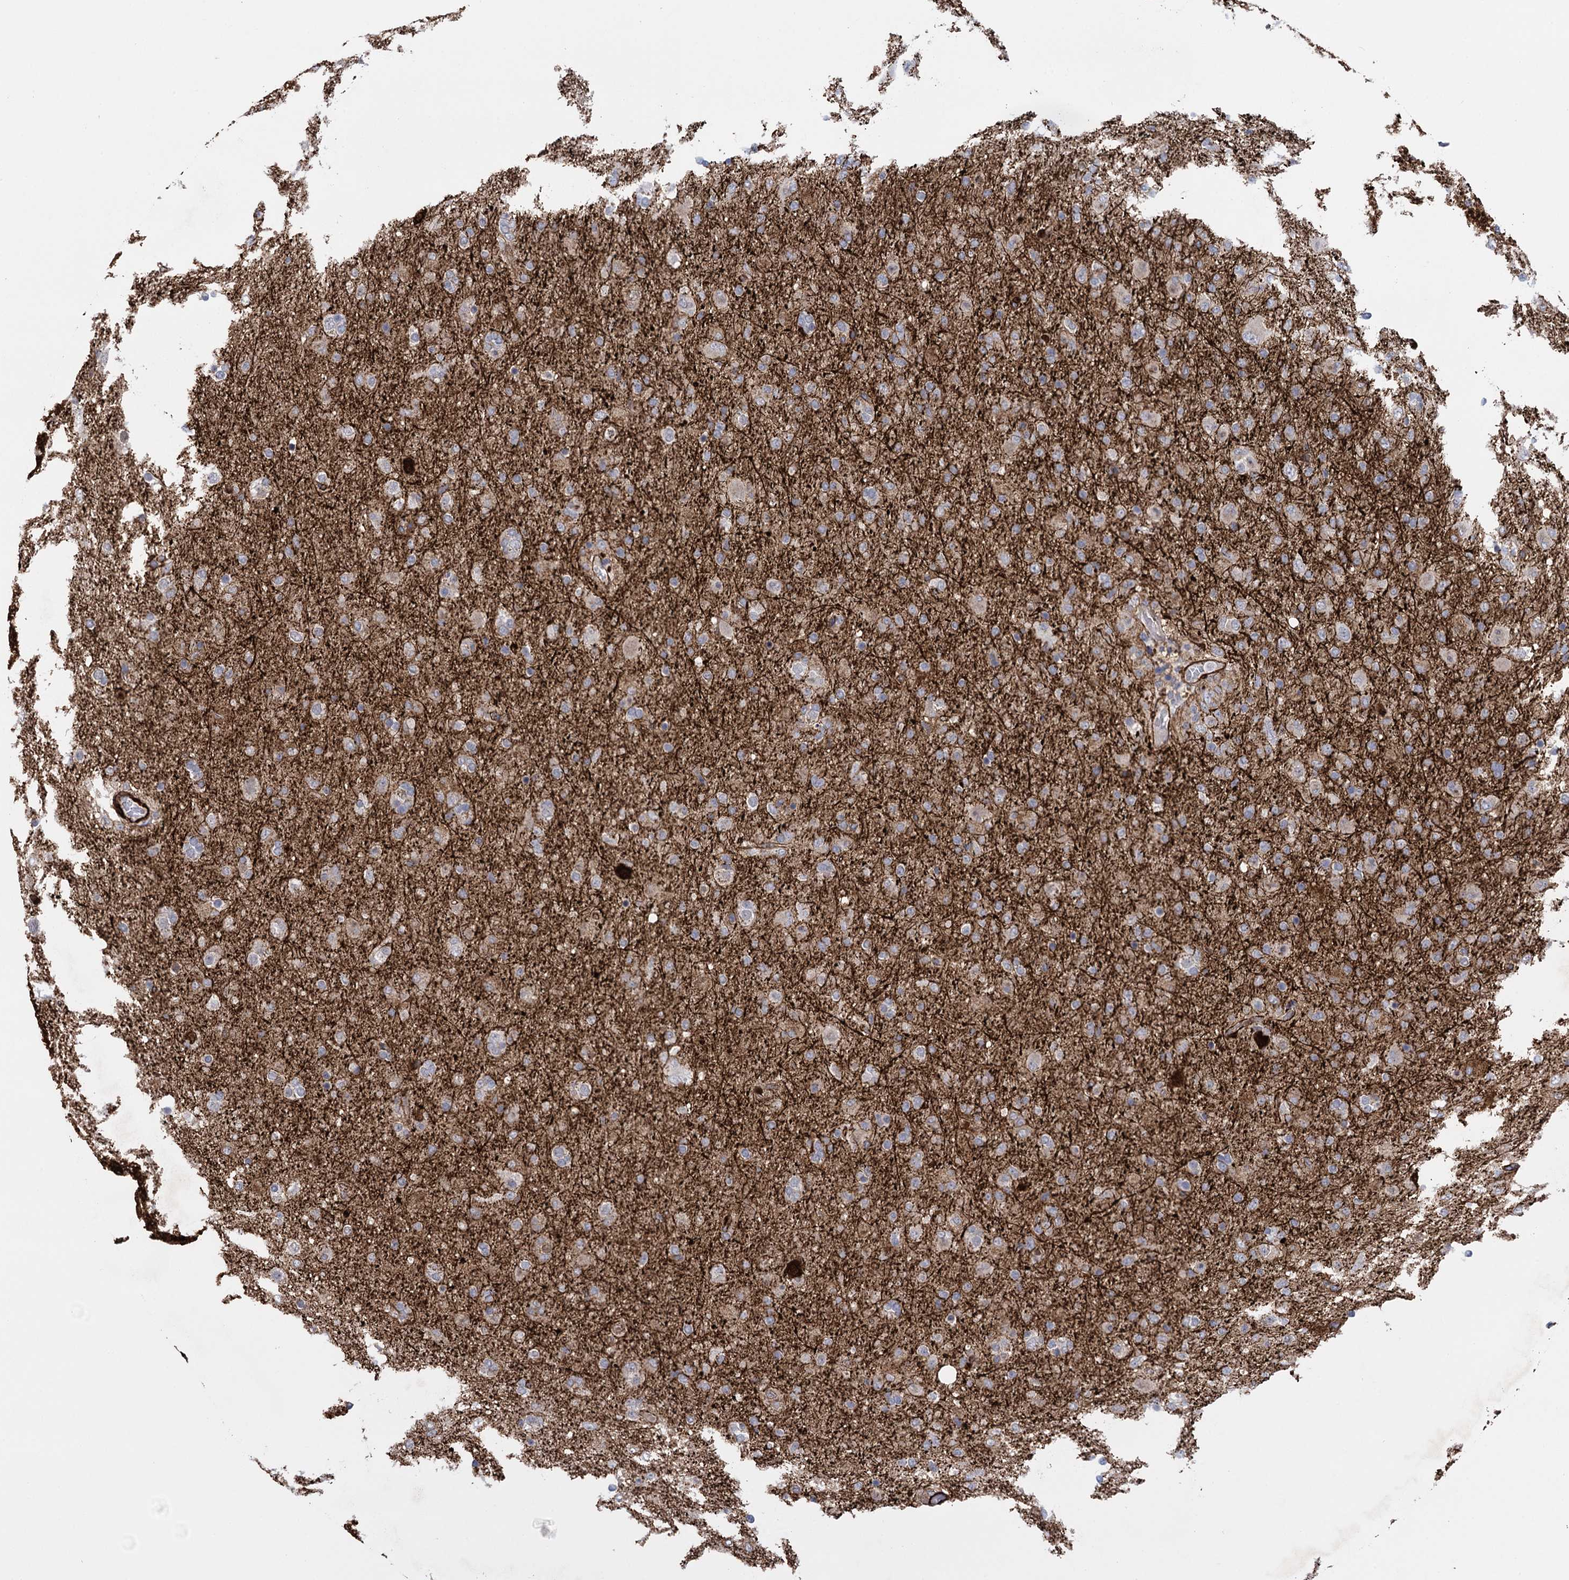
{"staining": {"intensity": "weak", "quantity": ">75%", "location": "cytoplasmic/membranous"}, "tissue": "glioma", "cell_type": "Tumor cells", "image_type": "cancer", "snomed": [{"axis": "morphology", "description": "Glioma, malignant, Low grade"}, {"axis": "topography", "description": "Brain"}], "caption": "A micrograph of glioma stained for a protein displays weak cytoplasmic/membranous brown staining in tumor cells.", "gene": "SNCG", "patient": {"sex": "male", "age": 65}}